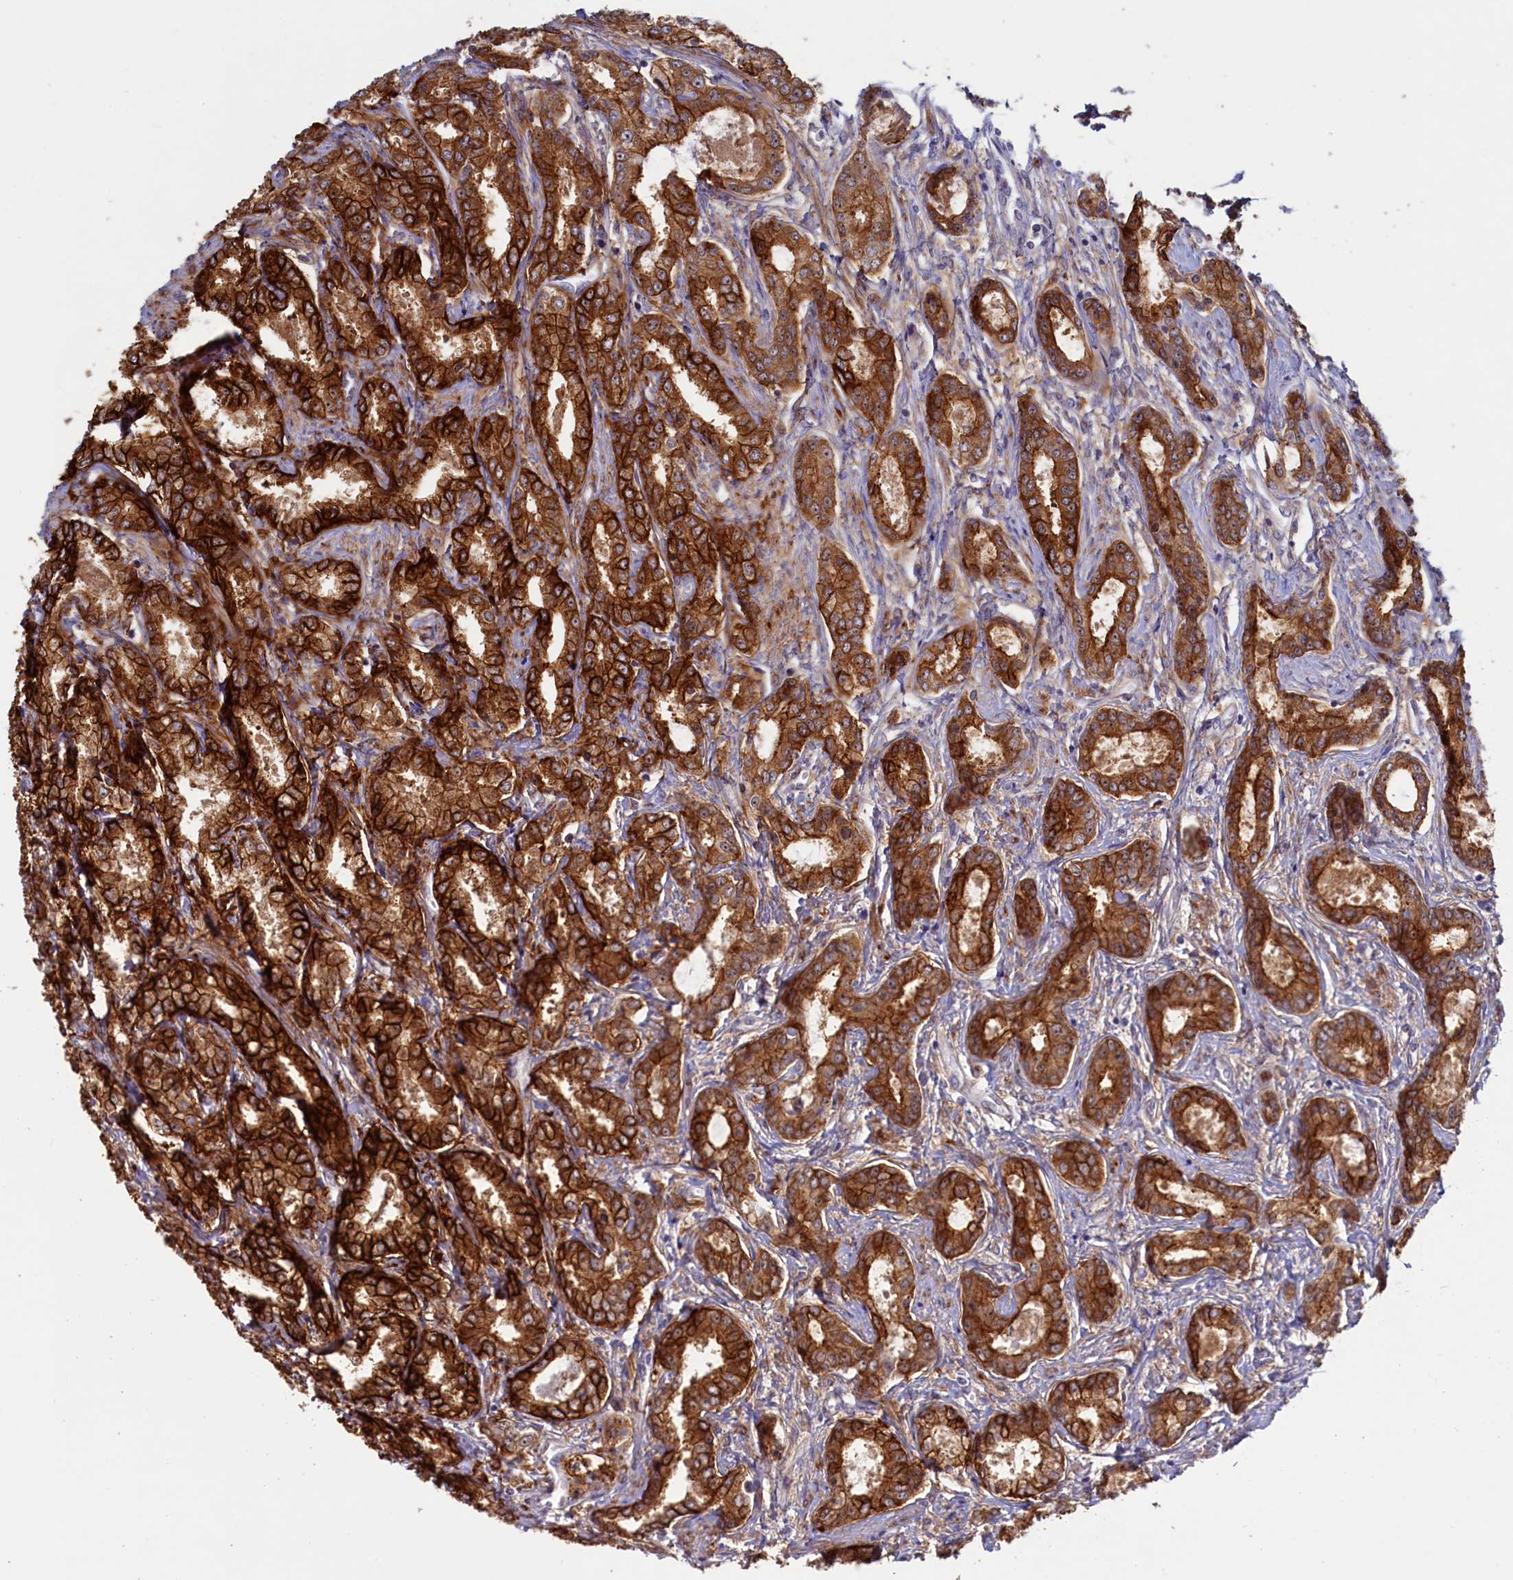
{"staining": {"intensity": "moderate", "quantity": ">75%", "location": "cytoplasmic/membranous"}, "tissue": "prostate cancer", "cell_type": "Tumor cells", "image_type": "cancer", "snomed": [{"axis": "morphology", "description": "Adenocarcinoma, Low grade"}, {"axis": "topography", "description": "Prostate"}], "caption": "Brown immunohistochemical staining in prostate cancer reveals moderate cytoplasmic/membranous staining in approximately >75% of tumor cells.", "gene": "PACSIN3", "patient": {"sex": "male", "age": 68}}